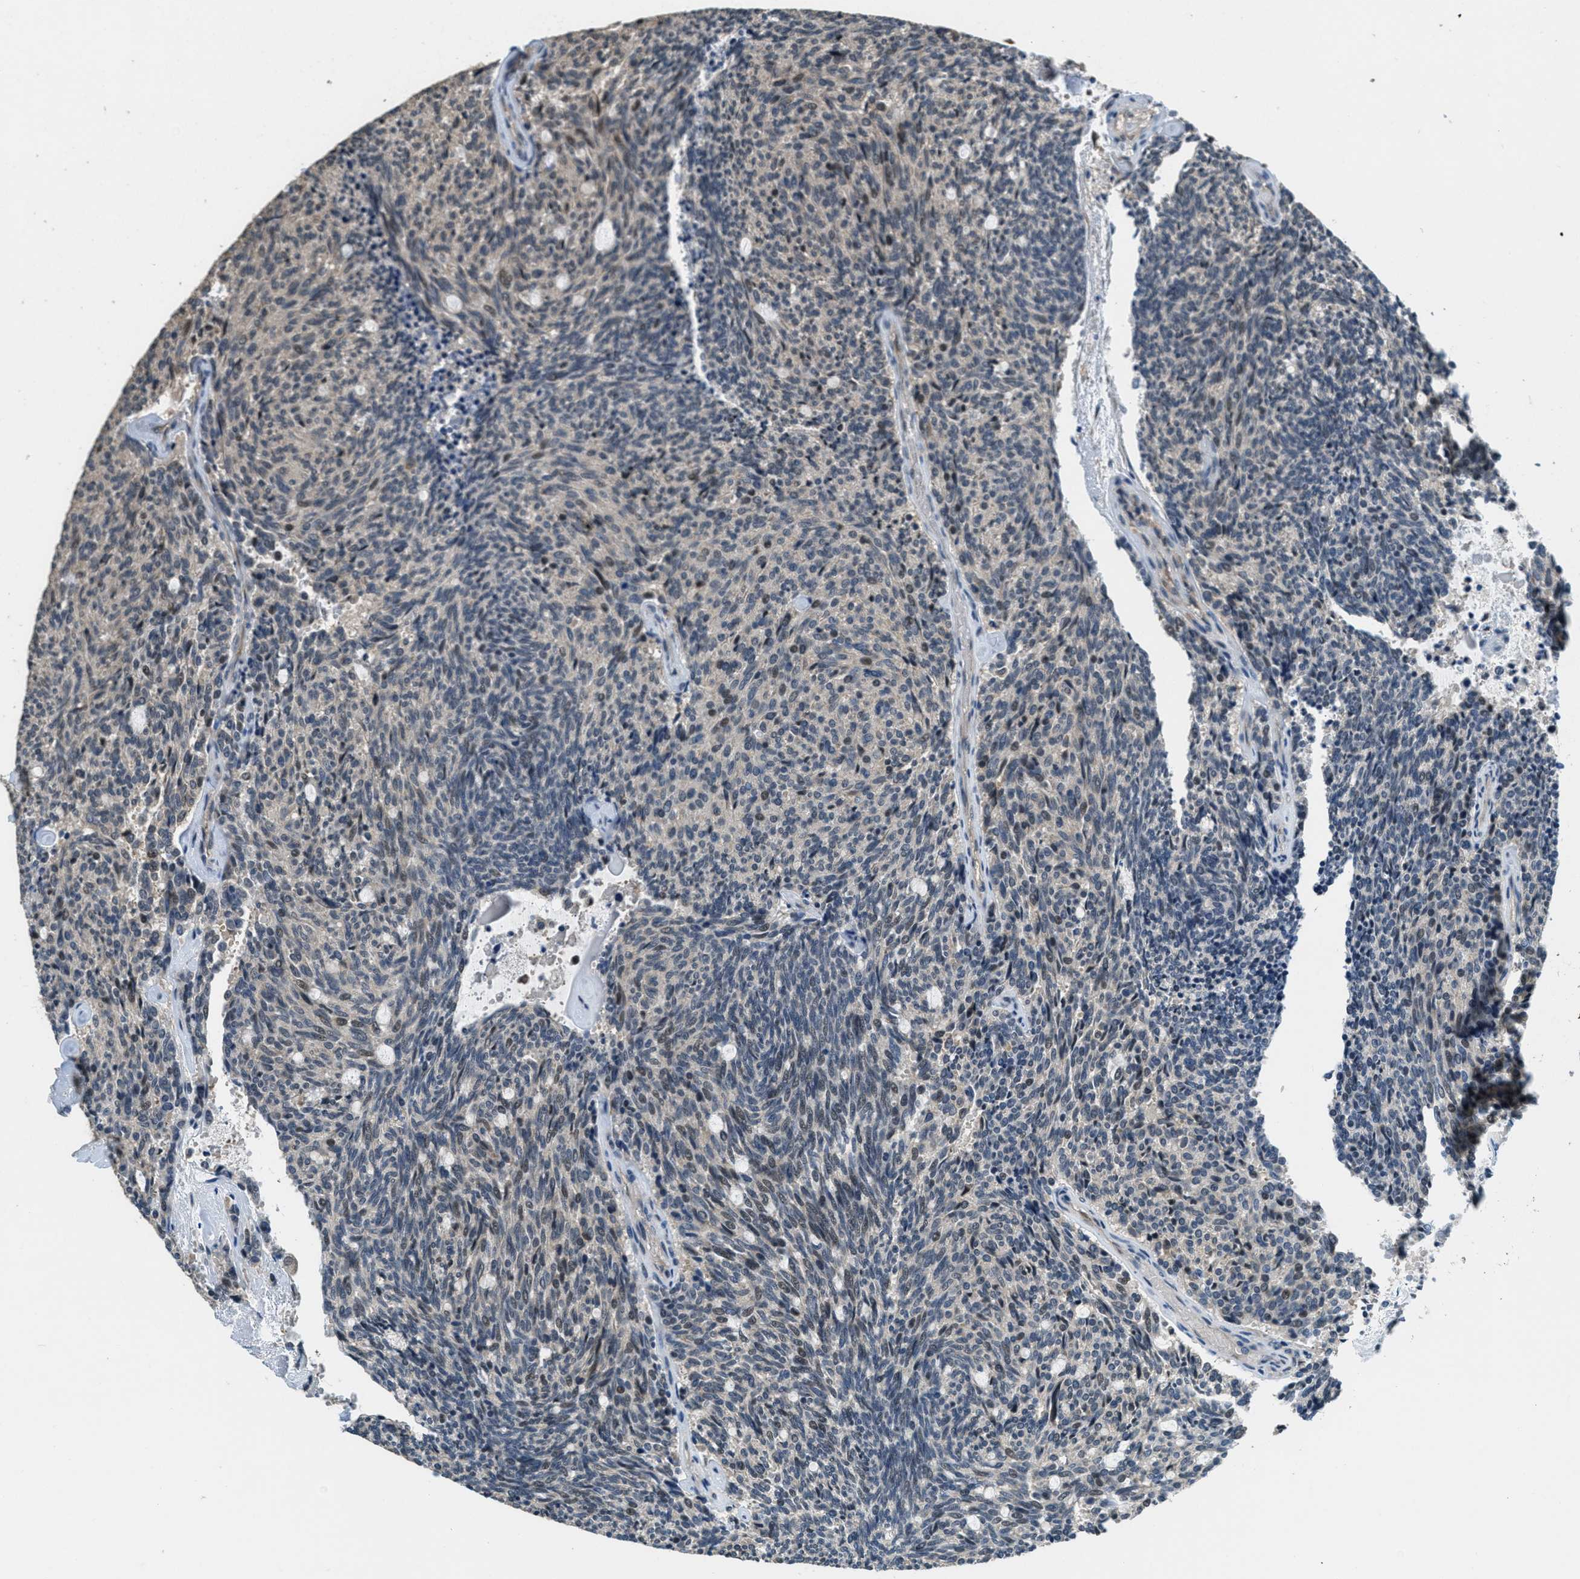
{"staining": {"intensity": "weak", "quantity": "<25%", "location": "nuclear"}, "tissue": "carcinoid", "cell_type": "Tumor cells", "image_type": "cancer", "snomed": [{"axis": "morphology", "description": "Carcinoid, malignant, NOS"}, {"axis": "topography", "description": "Pancreas"}], "caption": "A high-resolution histopathology image shows IHC staining of carcinoid, which exhibits no significant expression in tumor cells.", "gene": "NAT1", "patient": {"sex": "female", "age": 54}}